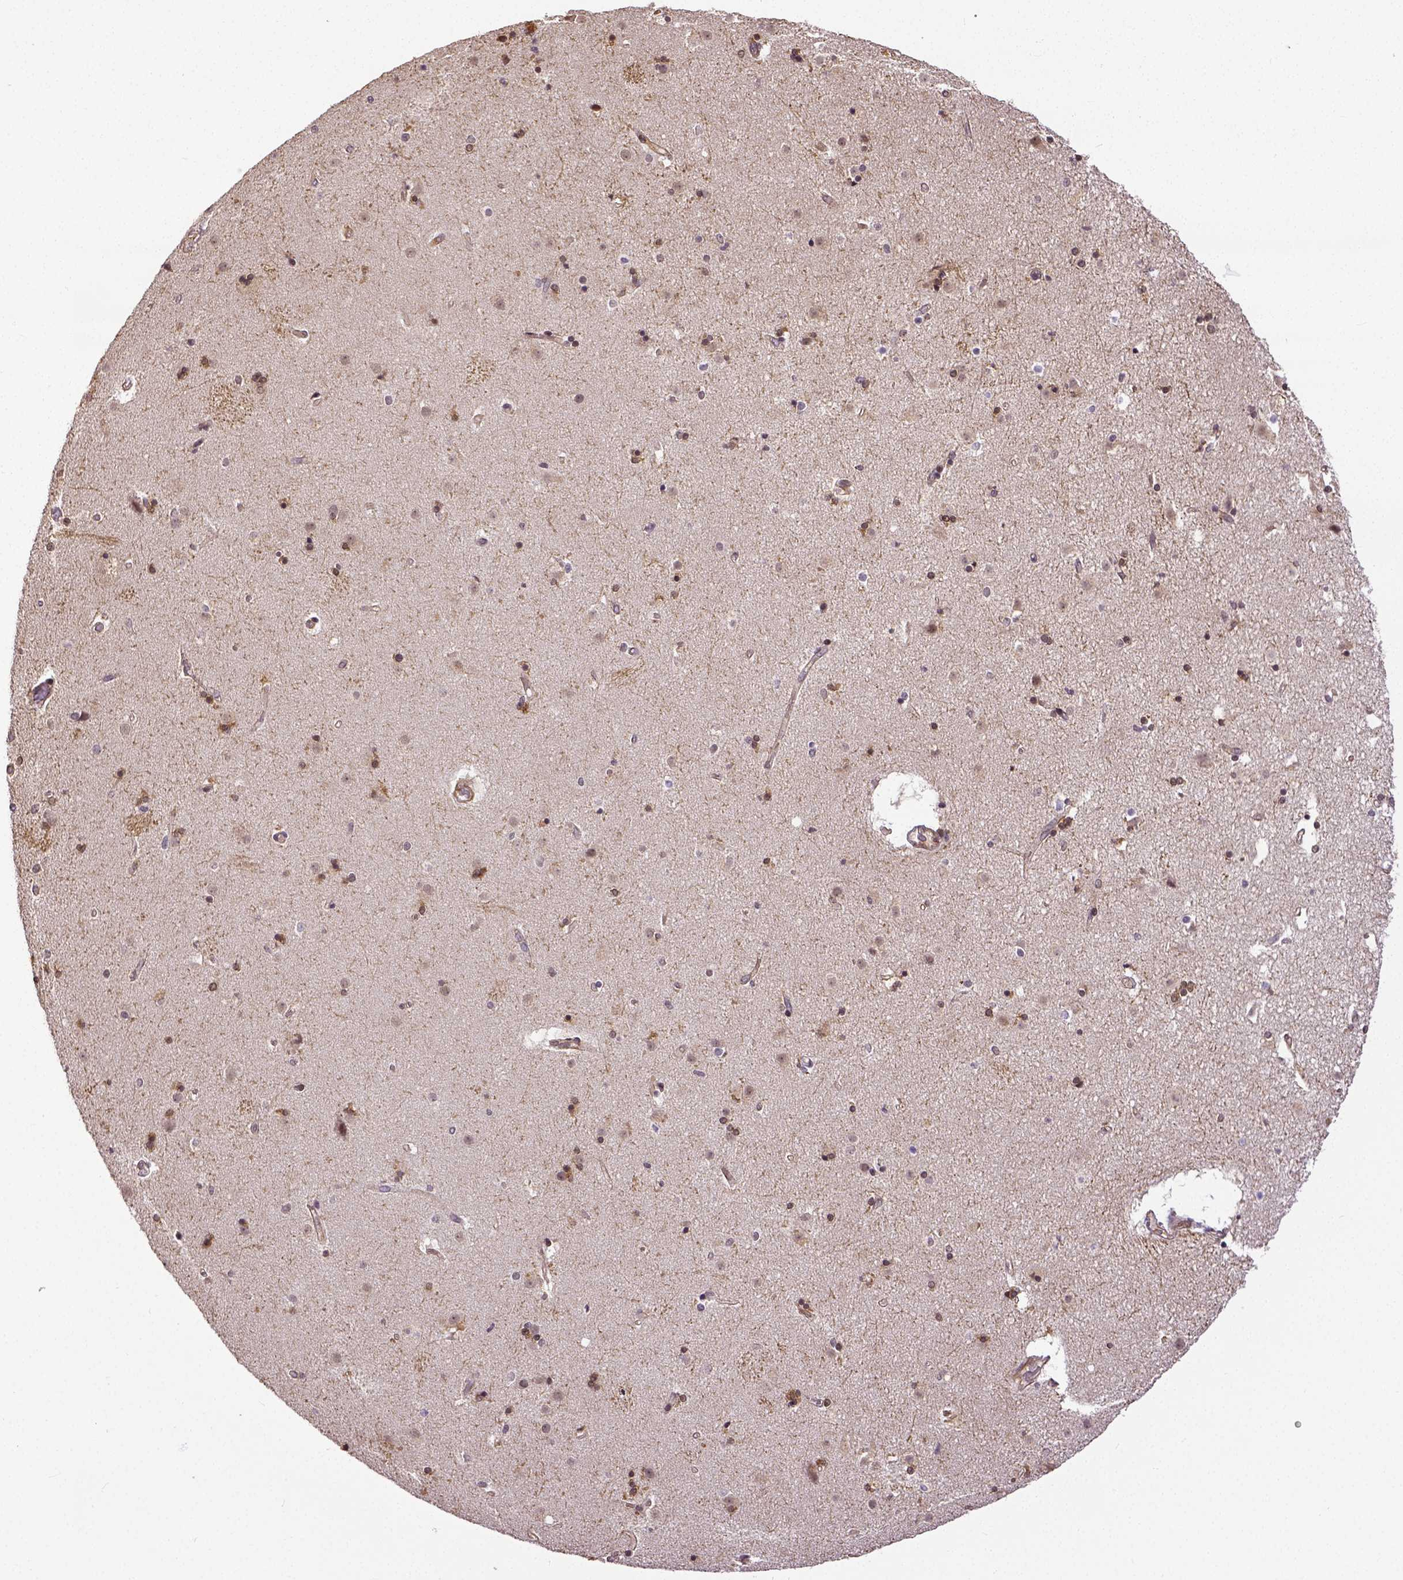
{"staining": {"intensity": "moderate", "quantity": "25%-75%", "location": "nuclear"}, "tissue": "caudate", "cell_type": "Glial cells", "image_type": "normal", "snomed": [{"axis": "morphology", "description": "Normal tissue, NOS"}, {"axis": "topography", "description": "Lateral ventricle wall"}], "caption": "Unremarkable caudate exhibits moderate nuclear expression in approximately 25%-75% of glial cells, visualized by immunohistochemistry. Nuclei are stained in blue.", "gene": "DICER1", "patient": {"sex": "female", "age": 71}}